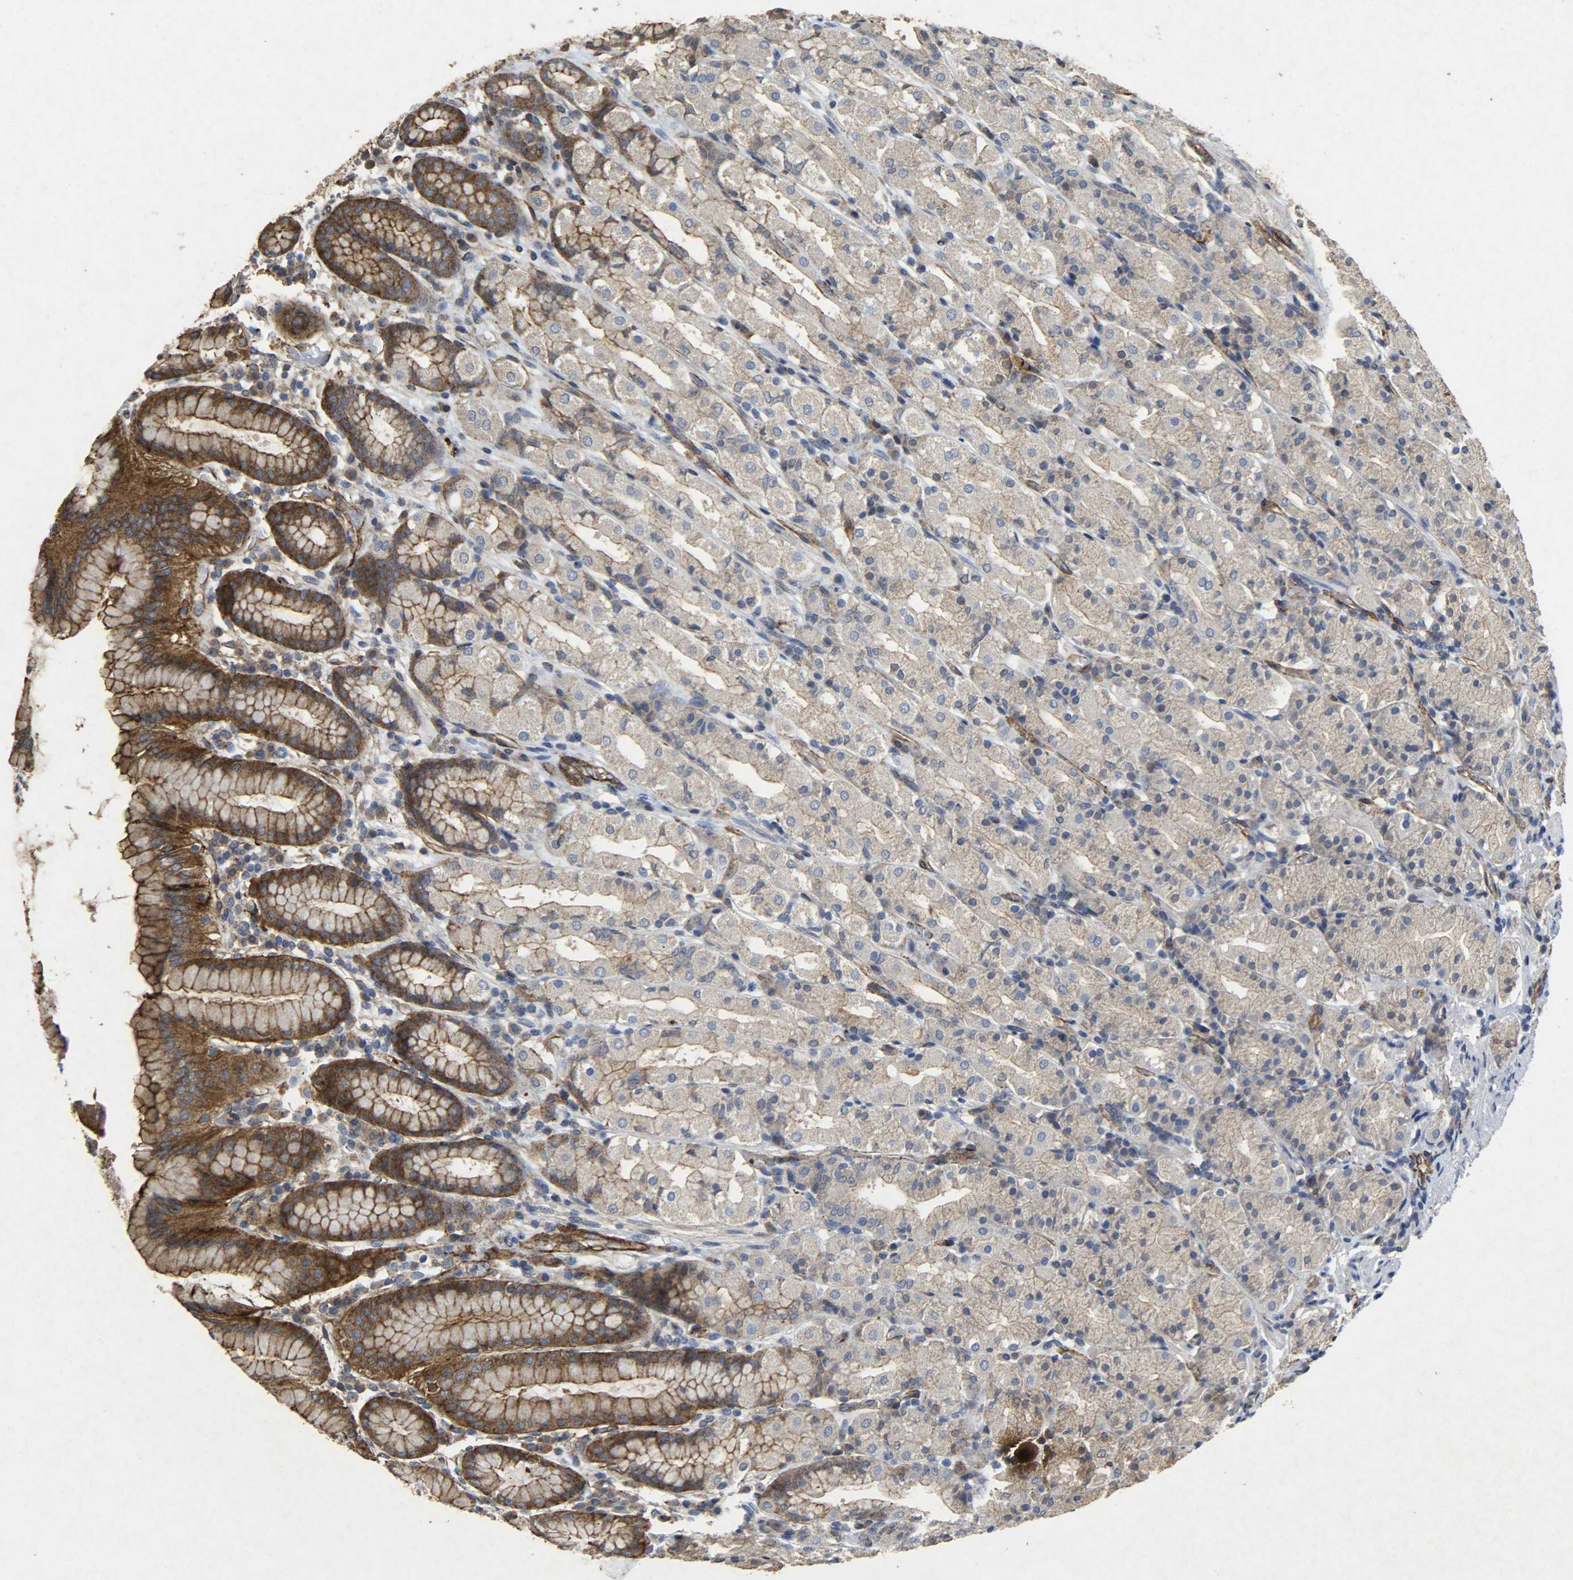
{"staining": {"intensity": "strong", "quantity": "<25%", "location": "cytoplasmic/membranous"}, "tissue": "stomach", "cell_type": "Glandular cells", "image_type": "normal", "snomed": [{"axis": "morphology", "description": "Normal tissue, NOS"}, {"axis": "topography", "description": "Stomach, upper"}], "caption": "The micrograph exhibits staining of unremarkable stomach, revealing strong cytoplasmic/membranous protein positivity (brown color) within glandular cells. The protein is stained brown, and the nuclei are stained in blue (DAB (3,3'-diaminobenzidine) IHC with brightfield microscopy, high magnification).", "gene": "TPM4", "patient": {"sex": "male", "age": 68}}